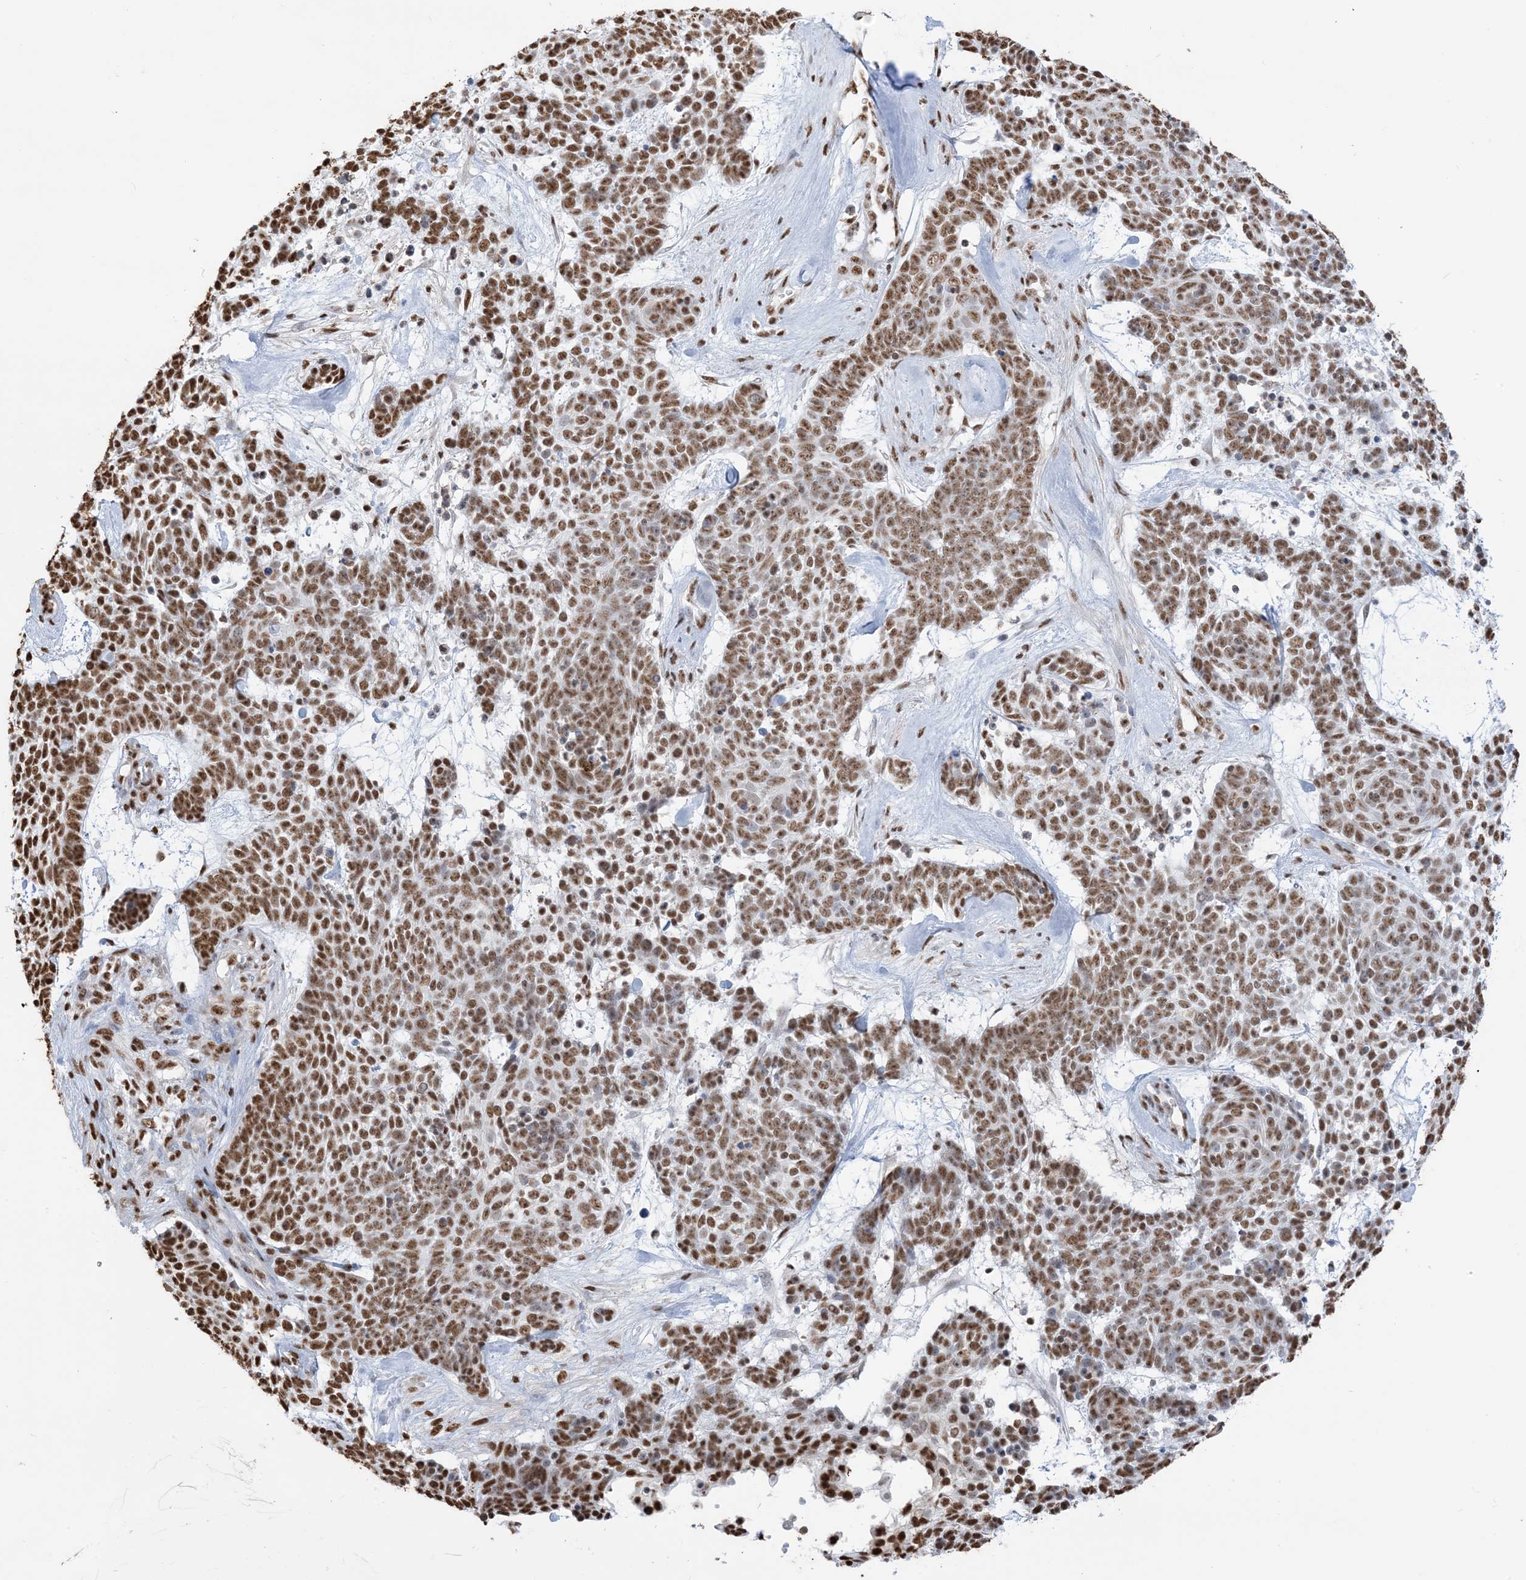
{"staining": {"intensity": "strong", "quantity": ">75%", "location": "nuclear"}, "tissue": "skin cancer", "cell_type": "Tumor cells", "image_type": "cancer", "snomed": [{"axis": "morphology", "description": "Basal cell carcinoma"}, {"axis": "topography", "description": "Skin"}], "caption": "Basal cell carcinoma (skin) stained for a protein (brown) exhibits strong nuclear positive expression in about >75% of tumor cells.", "gene": "ZNF792", "patient": {"sex": "female", "age": 81}}